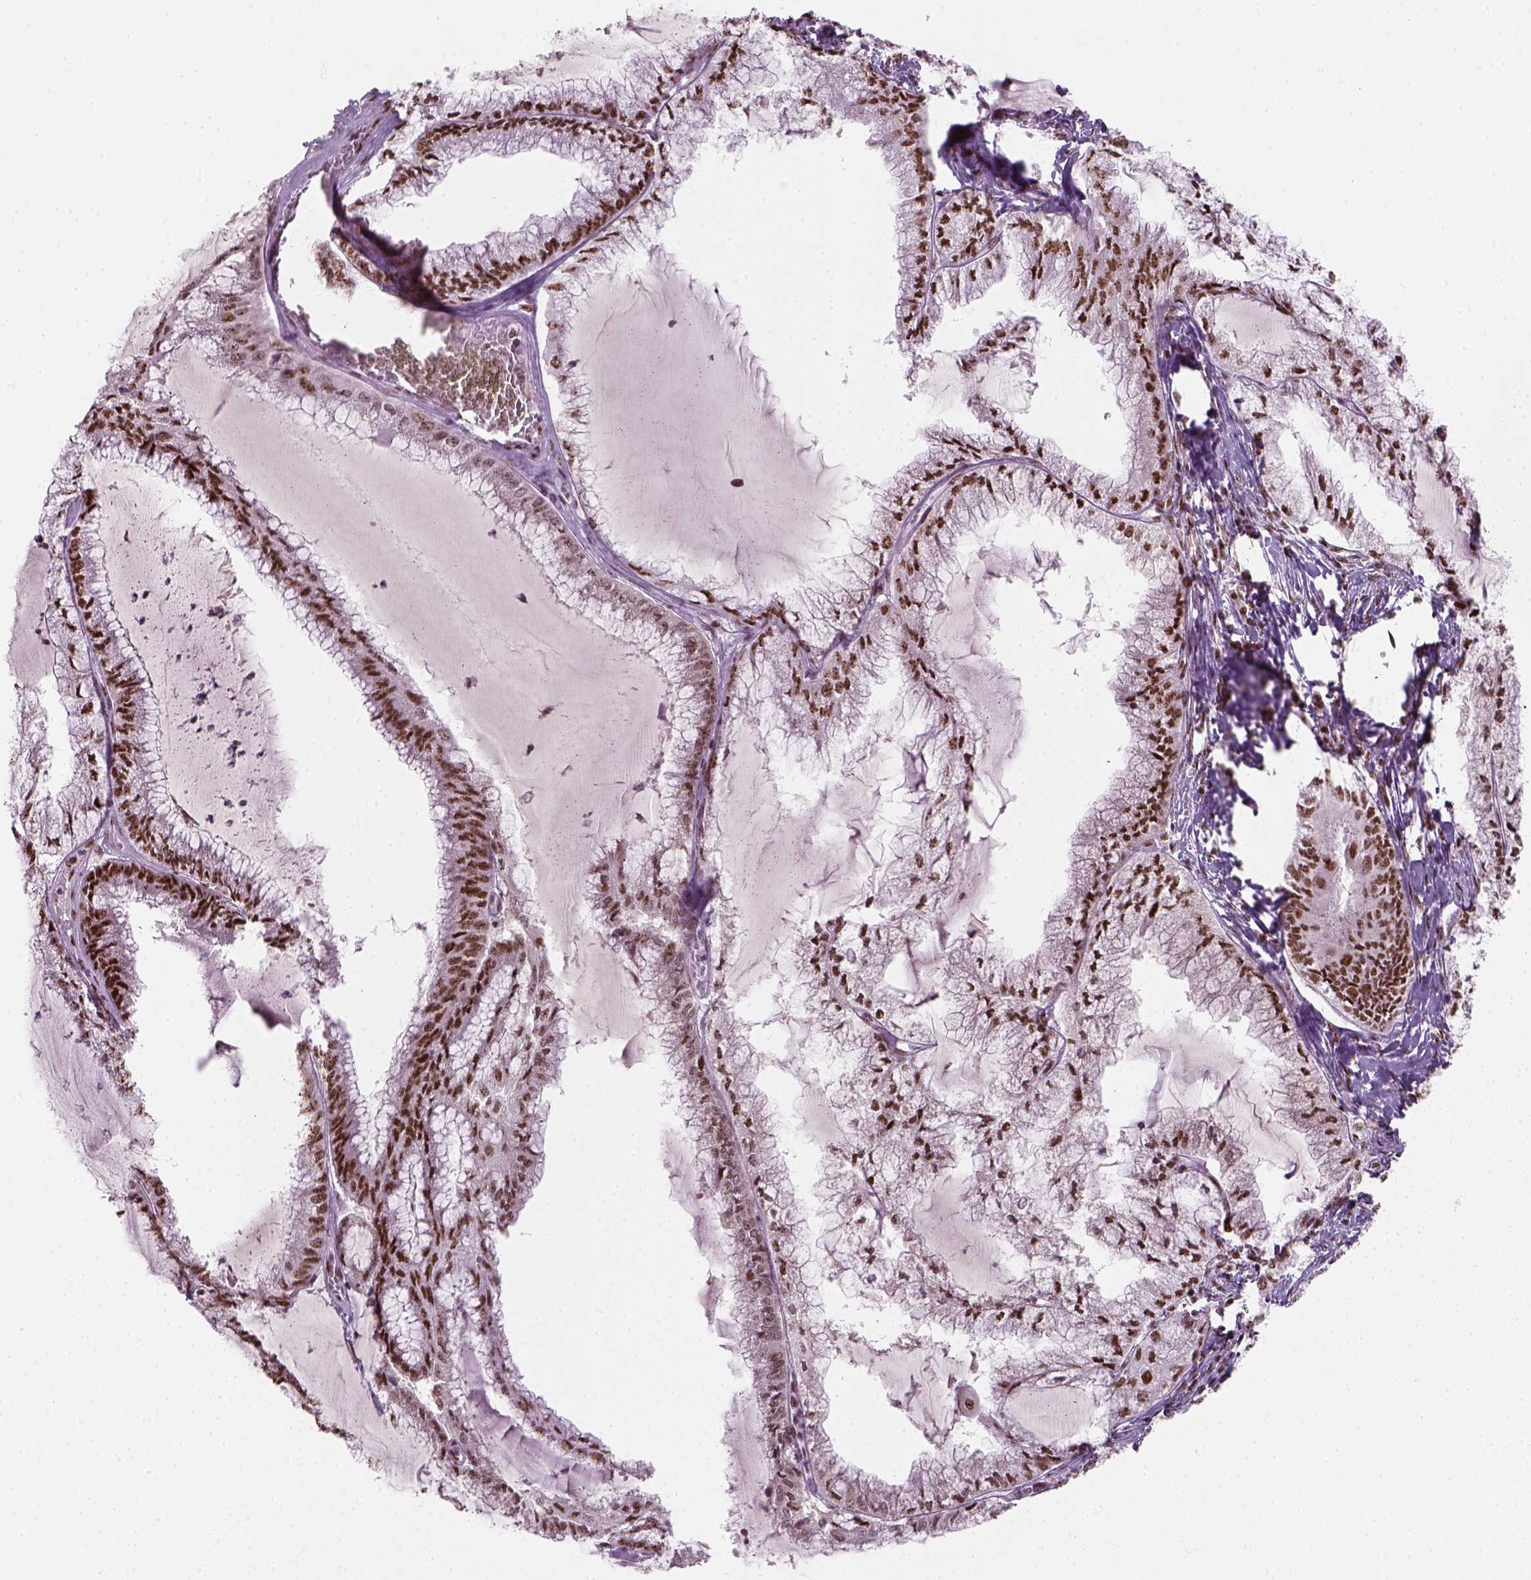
{"staining": {"intensity": "strong", "quantity": ">75%", "location": "nuclear"}, "tissue": "endometrial cancer", "cell_type": "Tumor cells", "image_type": "cancer", "snomed": [{"axis": "morphology", "description": "Carcinoma, NOS"}, {"axis": "topography", "description": "Endometrium"}], "caption": "IHC image of neoplastic tissue: endometrial cancer (carcinoma) stained using immunohistochemistry (IHC) displays high levels of strong protein expression localized specifically in the nuclear of tumor cells, appearing as a nuclear brown color.", "gene": "GTF2F1", "patient": {"sex": "female", "age": 62}}